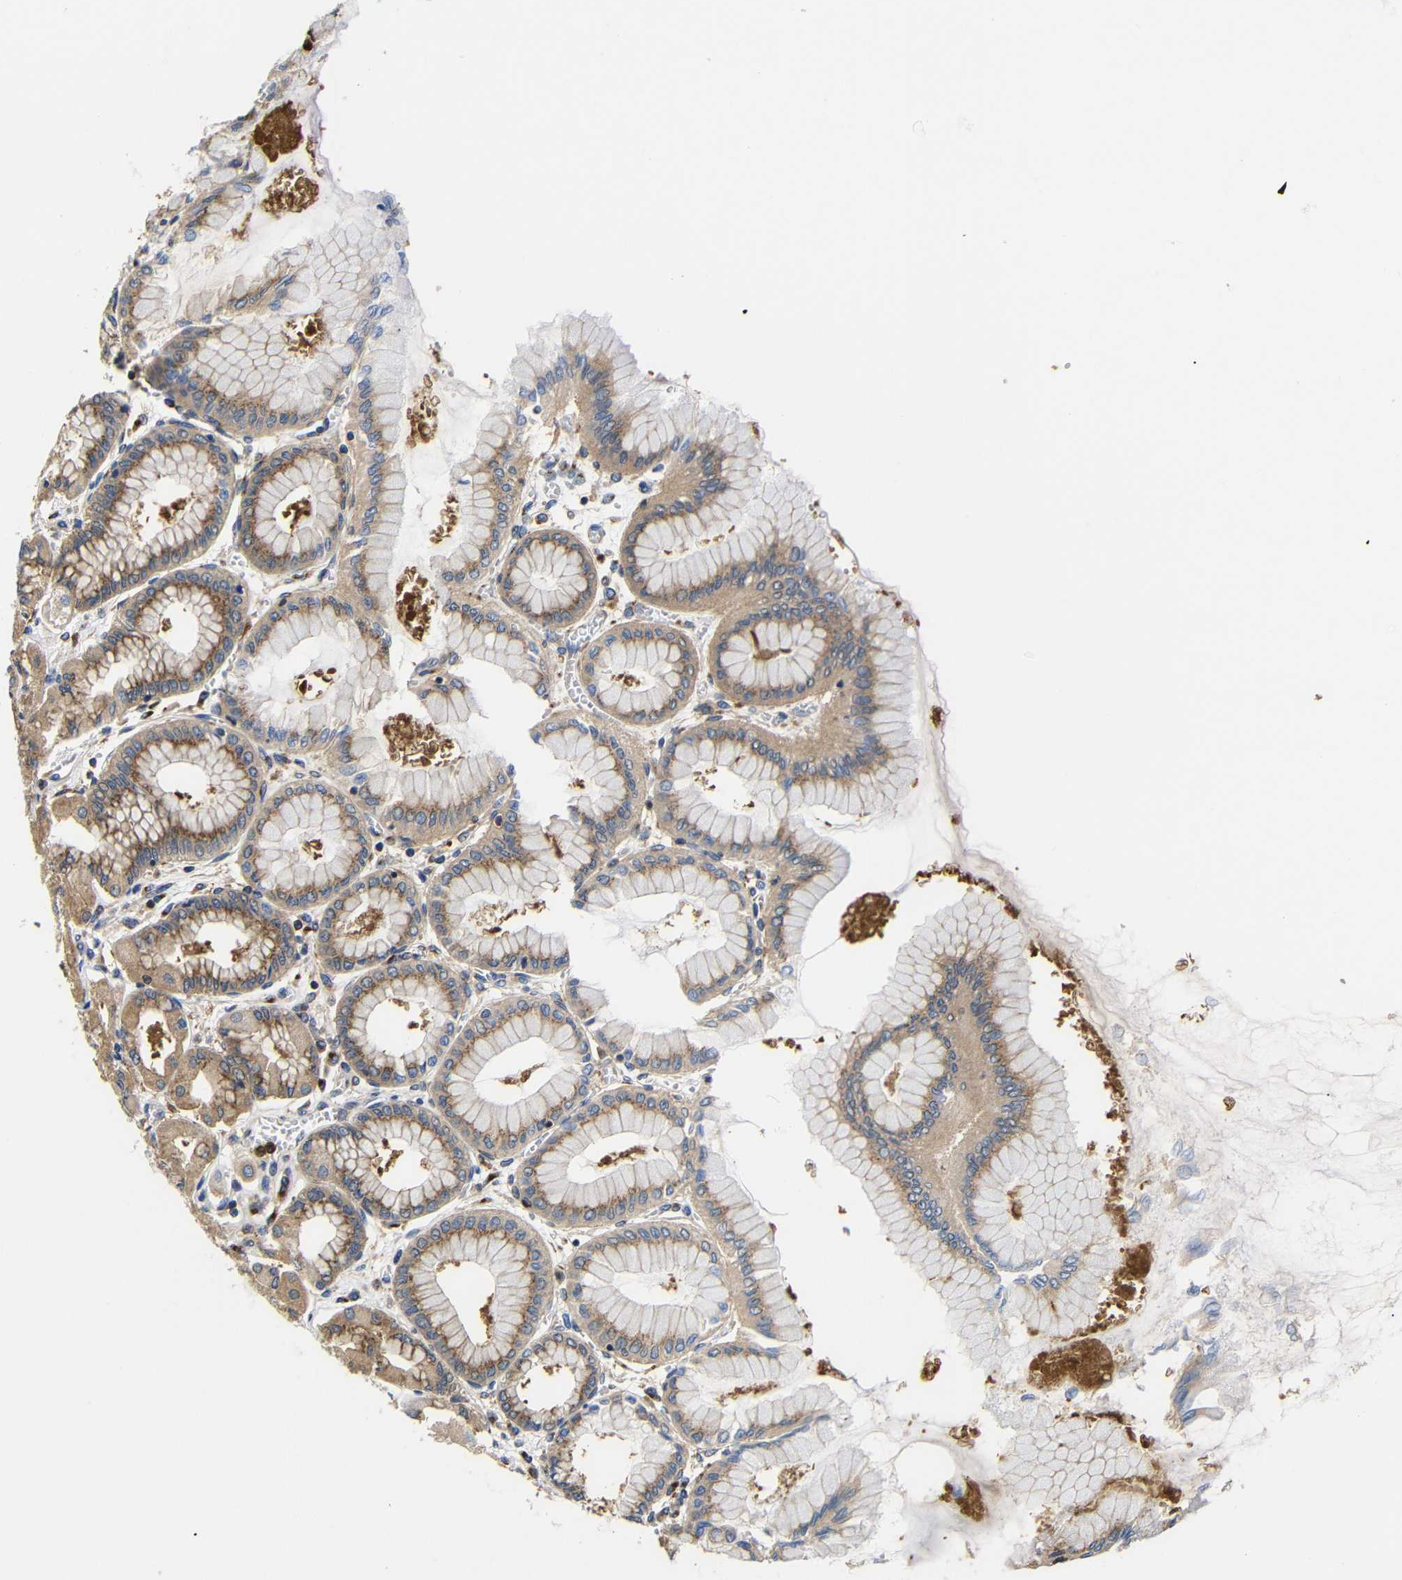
{"staining": {"intensity": "moderate", "quantity": ">75%", "location": "cytoplasmic/membranous"}, "tissue": "stomach", "cell_type": "Glandular cells", "image_type": "normal", "snomed": [{"axis": "morphology", "description": "Normal tissue, NOS"}, {"axis": "topography", "description": "Stomach, upper"}], "caption": "Protein analysis of normal stomach displays moderate cytoplasmic/membranous staining in approximately >75% of glandular cells.", "gene": "LRRCC1", "patient": {"sex": "female", "age": 56}}